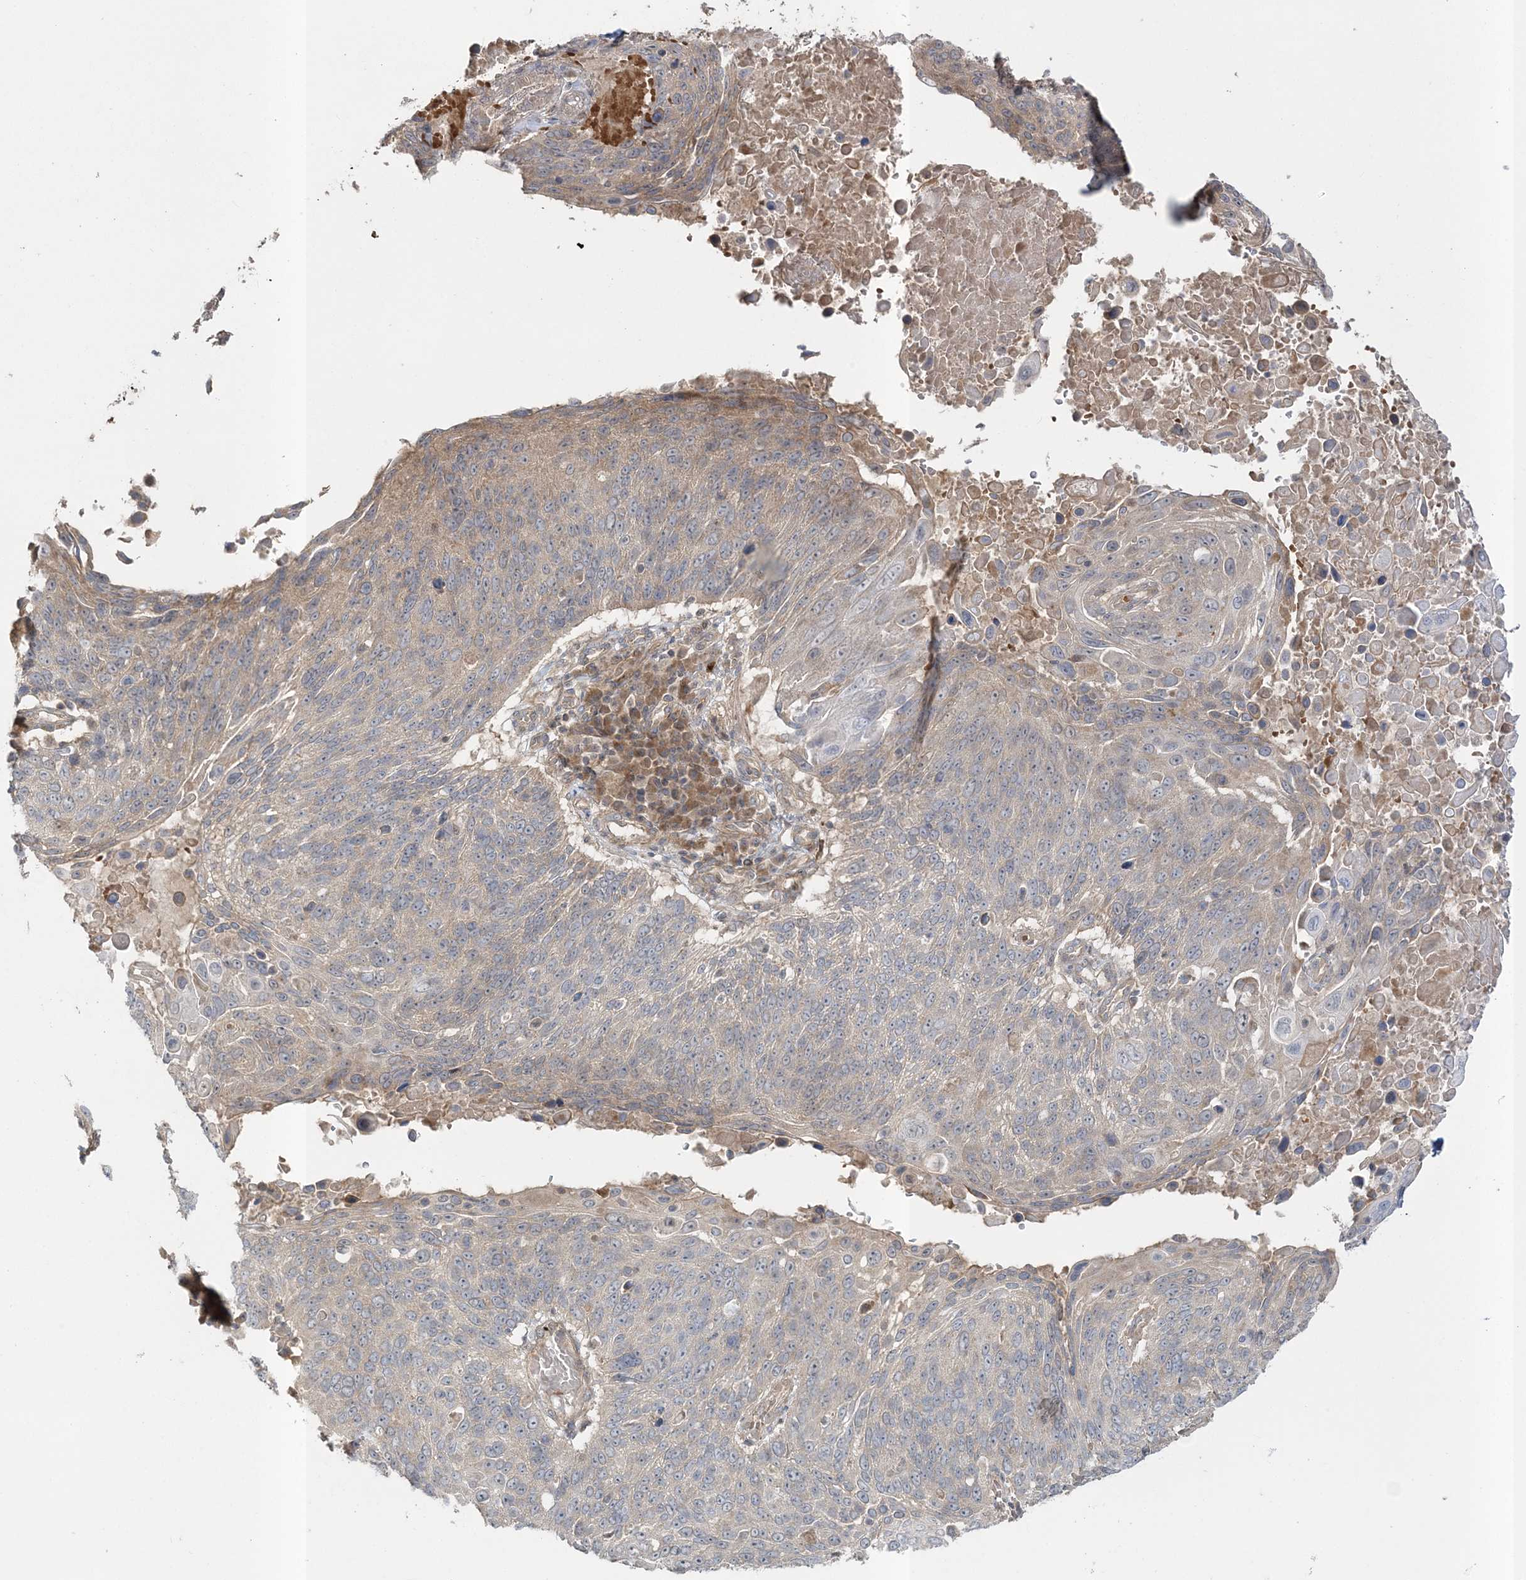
{"staining": {"intensity": "weak", "quantity": "<25%", "location": "cytoplasmic/membranous"}, "tissue": "lung cancer", "cell_type": "Tumor cells", "image_type": "cancer", "snomed": [{"axis": "morphology", "description": "Squamous cell carcinoma, NOS"}, {"axis": "topography", "description": "Lung"}], "caption": "Lung squamous cell carcinoma was stained to show a protein in brown. There is no significant staining in tumor cells.", "gene": "MOCS2", "patient": {"sex": "male", "age": 66}}